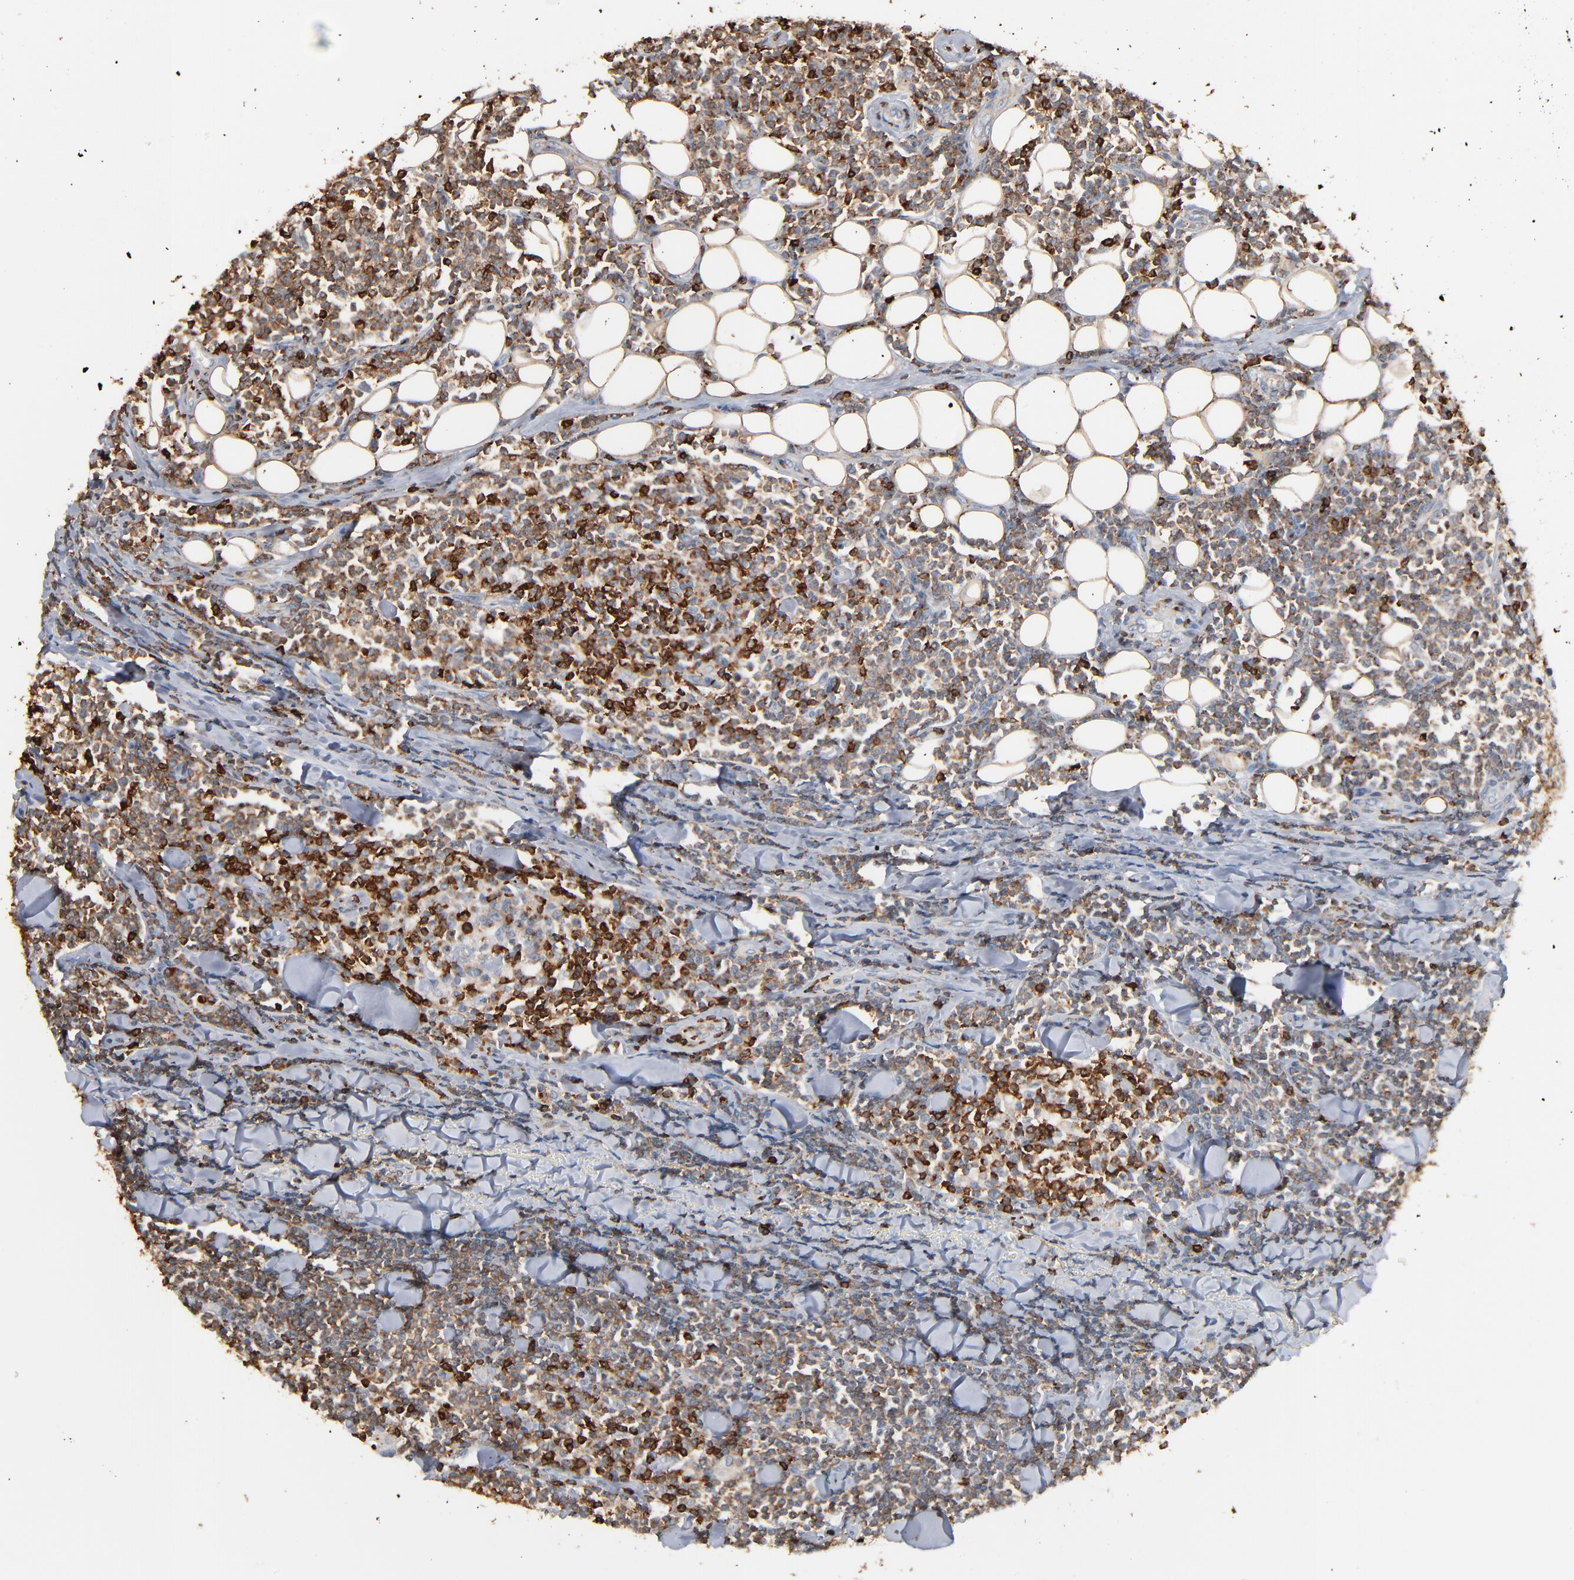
{"staining": {"intensity": "moderate", "quantity": "25%-75%", "location": "cytoplasmic/membranous"}, "tissue": "lymphoma", "cell_type": "Tumor cells", "image_type": "cancer", "snomed": [{"axis": "morphology", "description": "Malignant lymphoma, non-Hodgkin's type, Low grade"}, {"axis": "topography", "description": "Soft tissue"}], "caption": "Moderate cytoplasmic/membranous staining for a protein is seen in about 25%-75% of tumor cells of malignant lymphoma, non-Hodgkin's type (low-grade) using immunohistochemistry.", "gene": "SH3KBP1", "patient": {"sex": "male", "age": 92}}